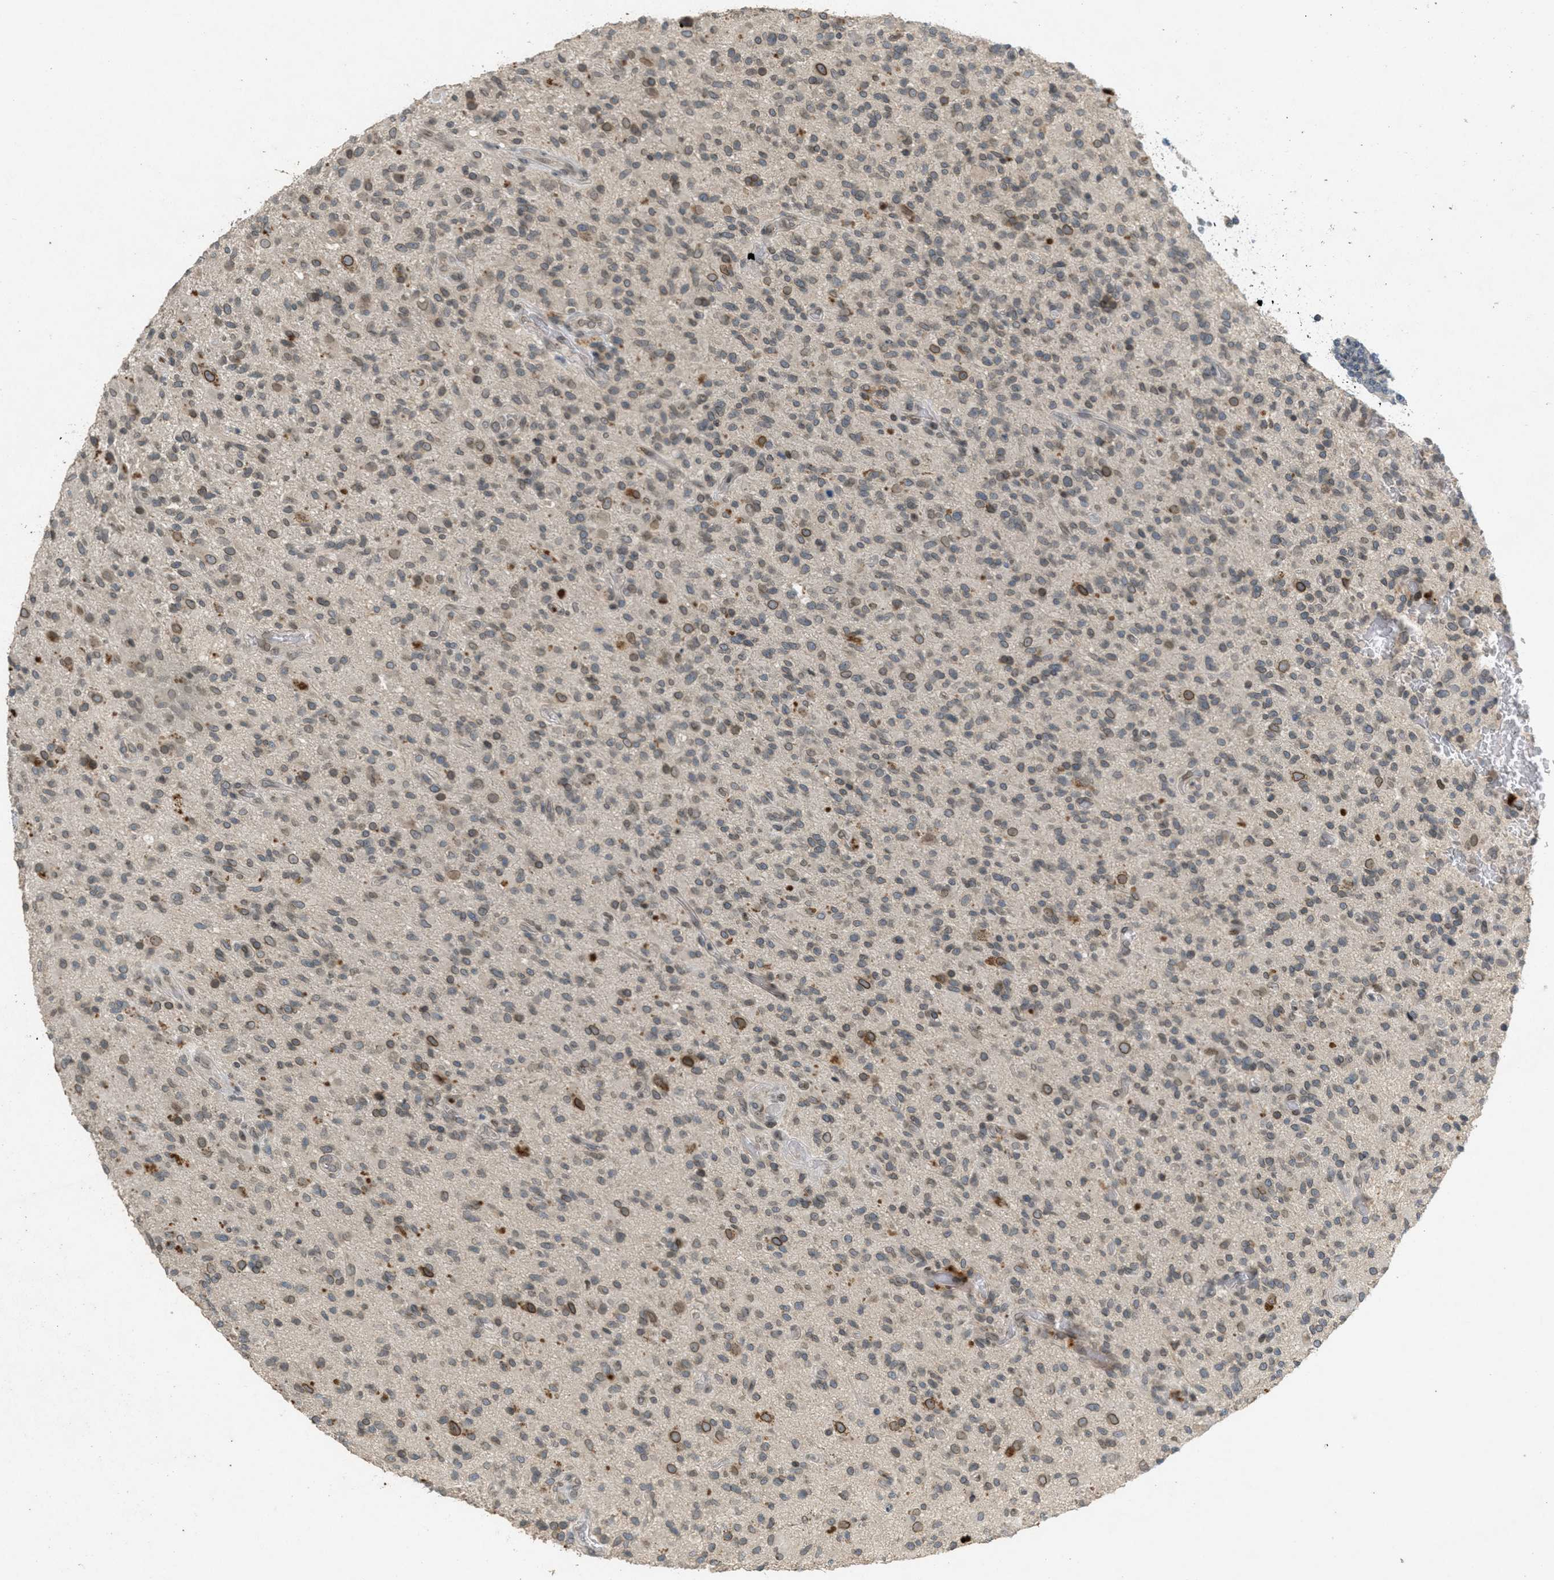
{"staining": {"intensity": "moderate", "quantity": "25%-75%", "location": "cytoplasmic/membranous,nuclear"}, "tissue": "glioma", "cell_type": "Tumor cells", "image_type": "cancer", "snomed": [{"axis": "morphology", "description": "Glioma, malignant, High grade"}, {"axis": "topography", "description": "Brain"}], "caption": "A medium amount of moderate cytoplasmic/membranous and nuclear staining is present in about 25%-75% of tumor cells in malignant glioma (high-grade) tissue.", "gene": "ABHD6", "patient": {"sex": "male", "age": 71}}